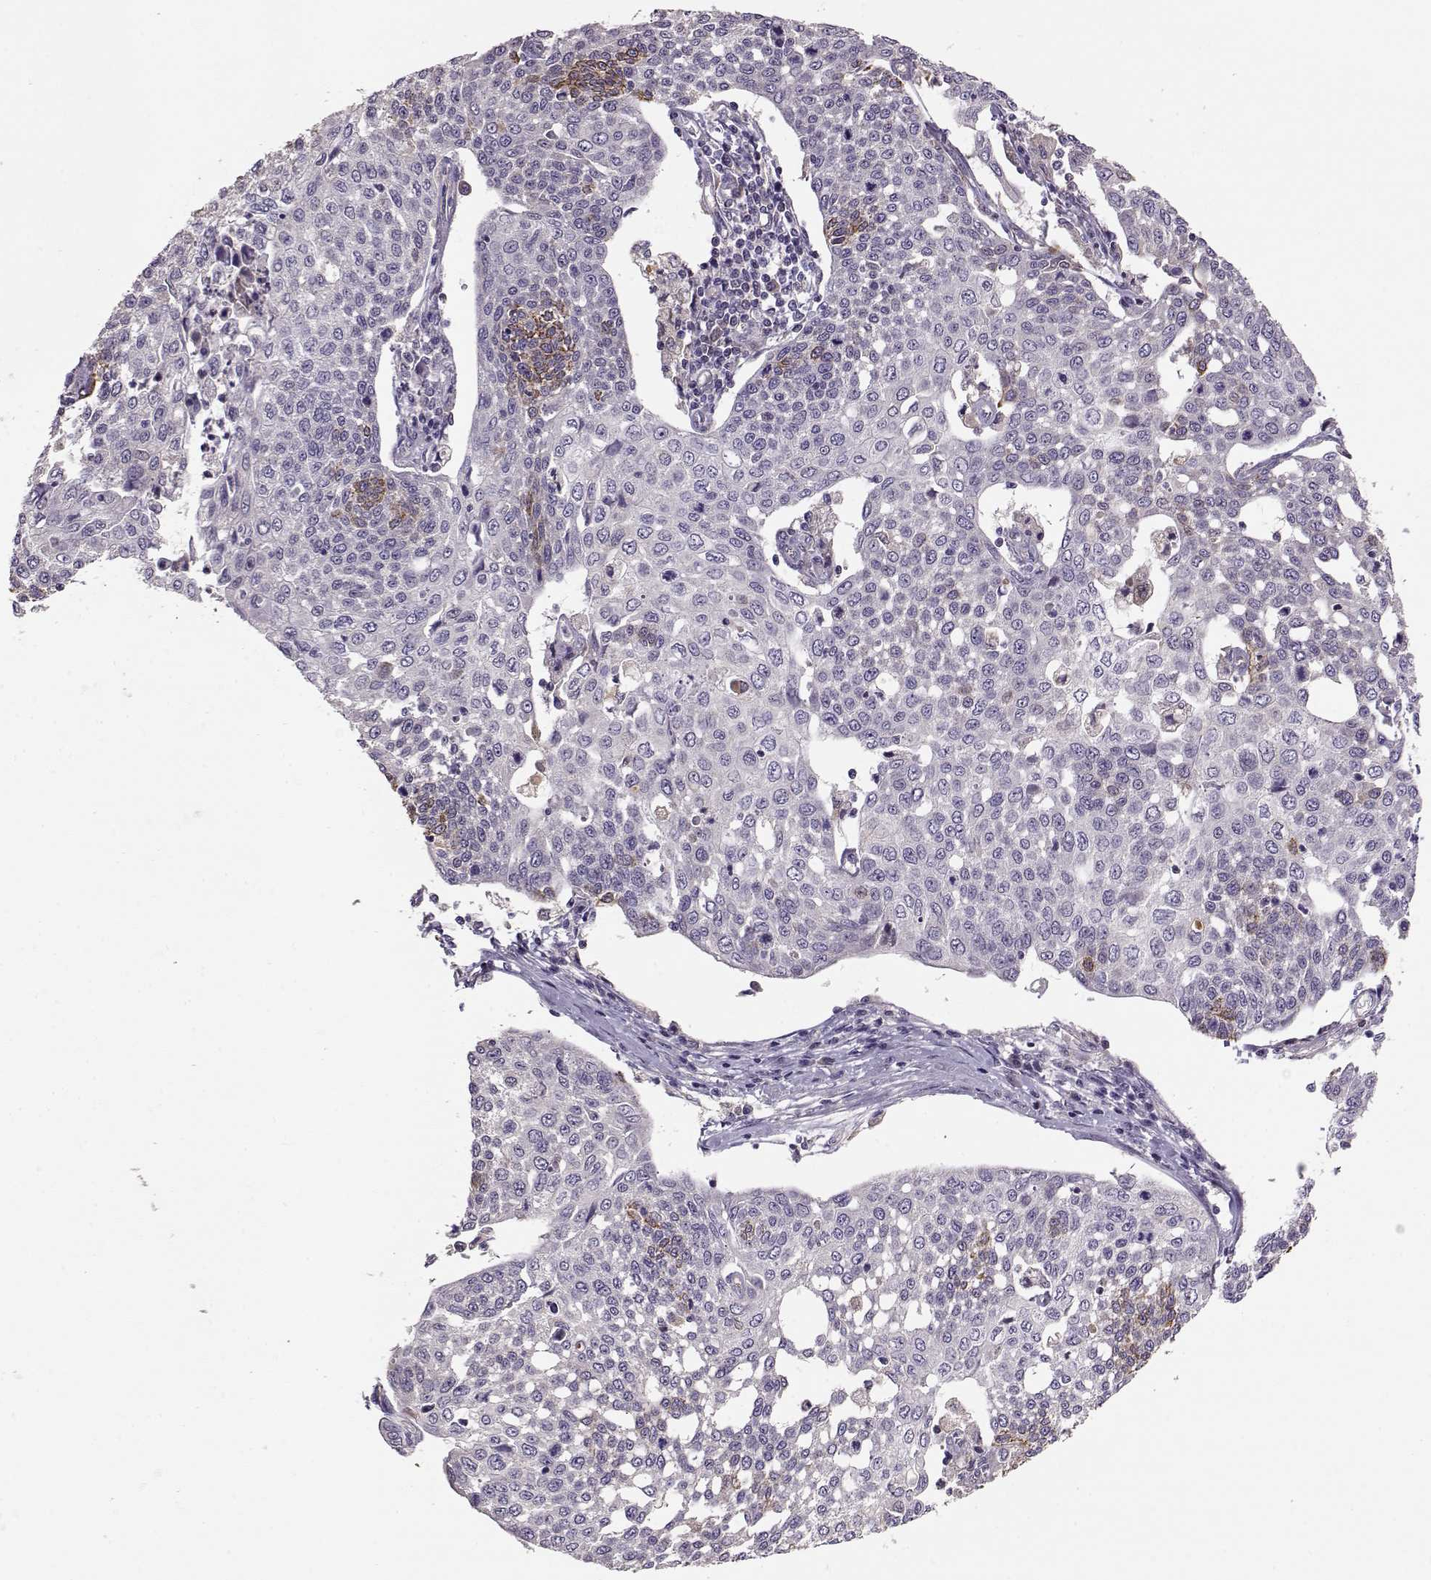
{"staining": {"intensity": "moderate", "quantity": "<25%", "location": "cytoplasmic/membranous"}, "tissue": "cervical cancer", "cell_type": "Tumor cells", "image_type": "cancer", "snomed": [{"axis": "morphology", "description": "Squamous cell carcinoma, NOS"}, {"axis": "topography", "description": "Cervix"}], "caption": "This histopathology image displays immunohistochemistry (IHC) staining of human cervical cancer (squamous cell carcinoma), with low moderate cytoplasmic/membranous positivity in approximately <25% of tumor cells.", "gene": "TACR1", "patient": {"sex": "female", "age": 34}}